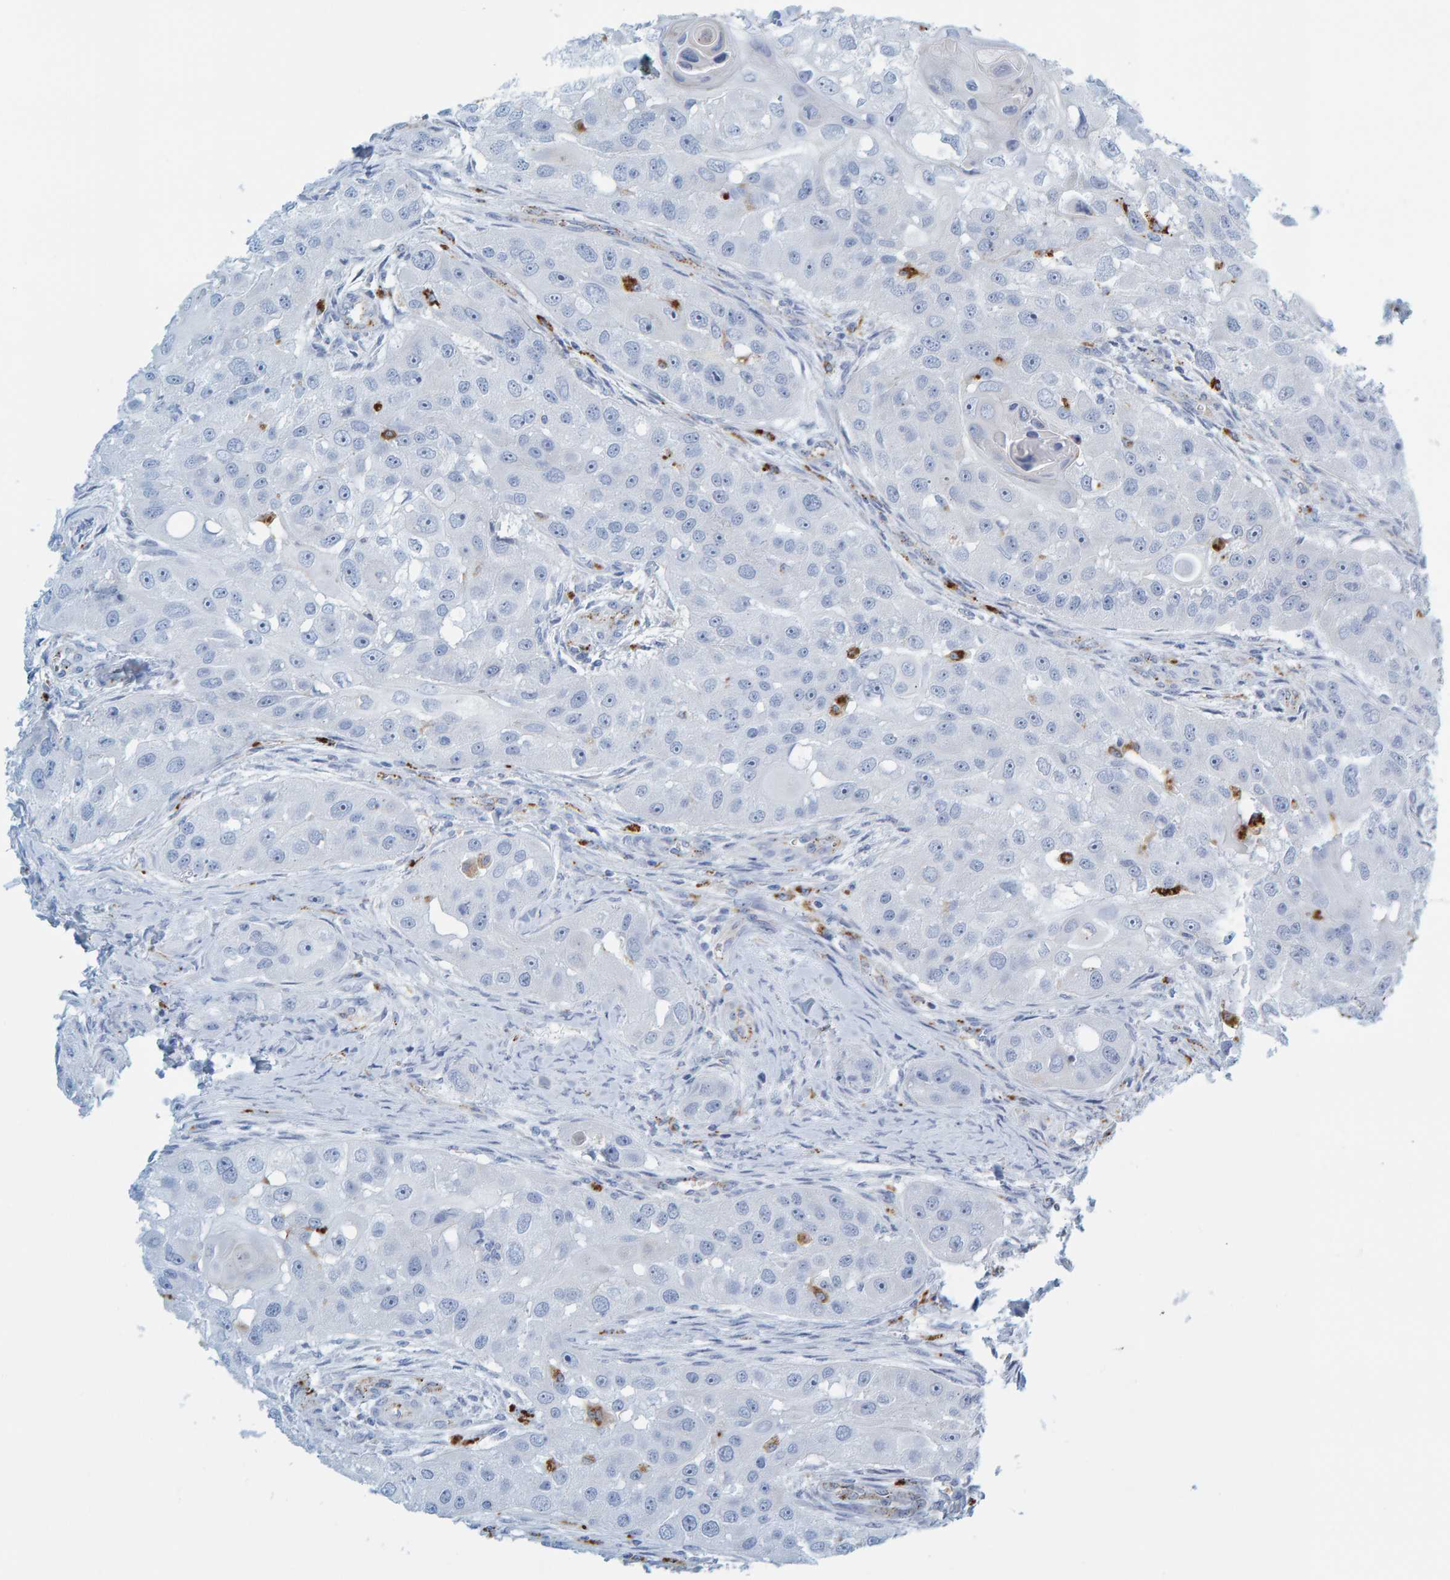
{"staining": {"intensity": "negative", "quantity": "none", "location": "none"}, "tissue": "head and neck cancer", "cell_type": "Tumor cells", "image_type": "cancer", "snomed": [{"axis": "morphology", "description": "Normal tissue, NOS"}, {"axis": "morphology", "description": "Squamous cell carcinoma, NOS"}, {"axis": "topography", "description": "Skeletal muscle"}, {"axis": "topography", "description": "Head-Neck"}], "caption": "Human head and neck cancer (squamous cell carcinoma) stained for a protein using immunohistochemistry (IHC) shows no staining in tumor cells.", "gene": "BIN3", "patient": {"sex": "male", "age": 51}}